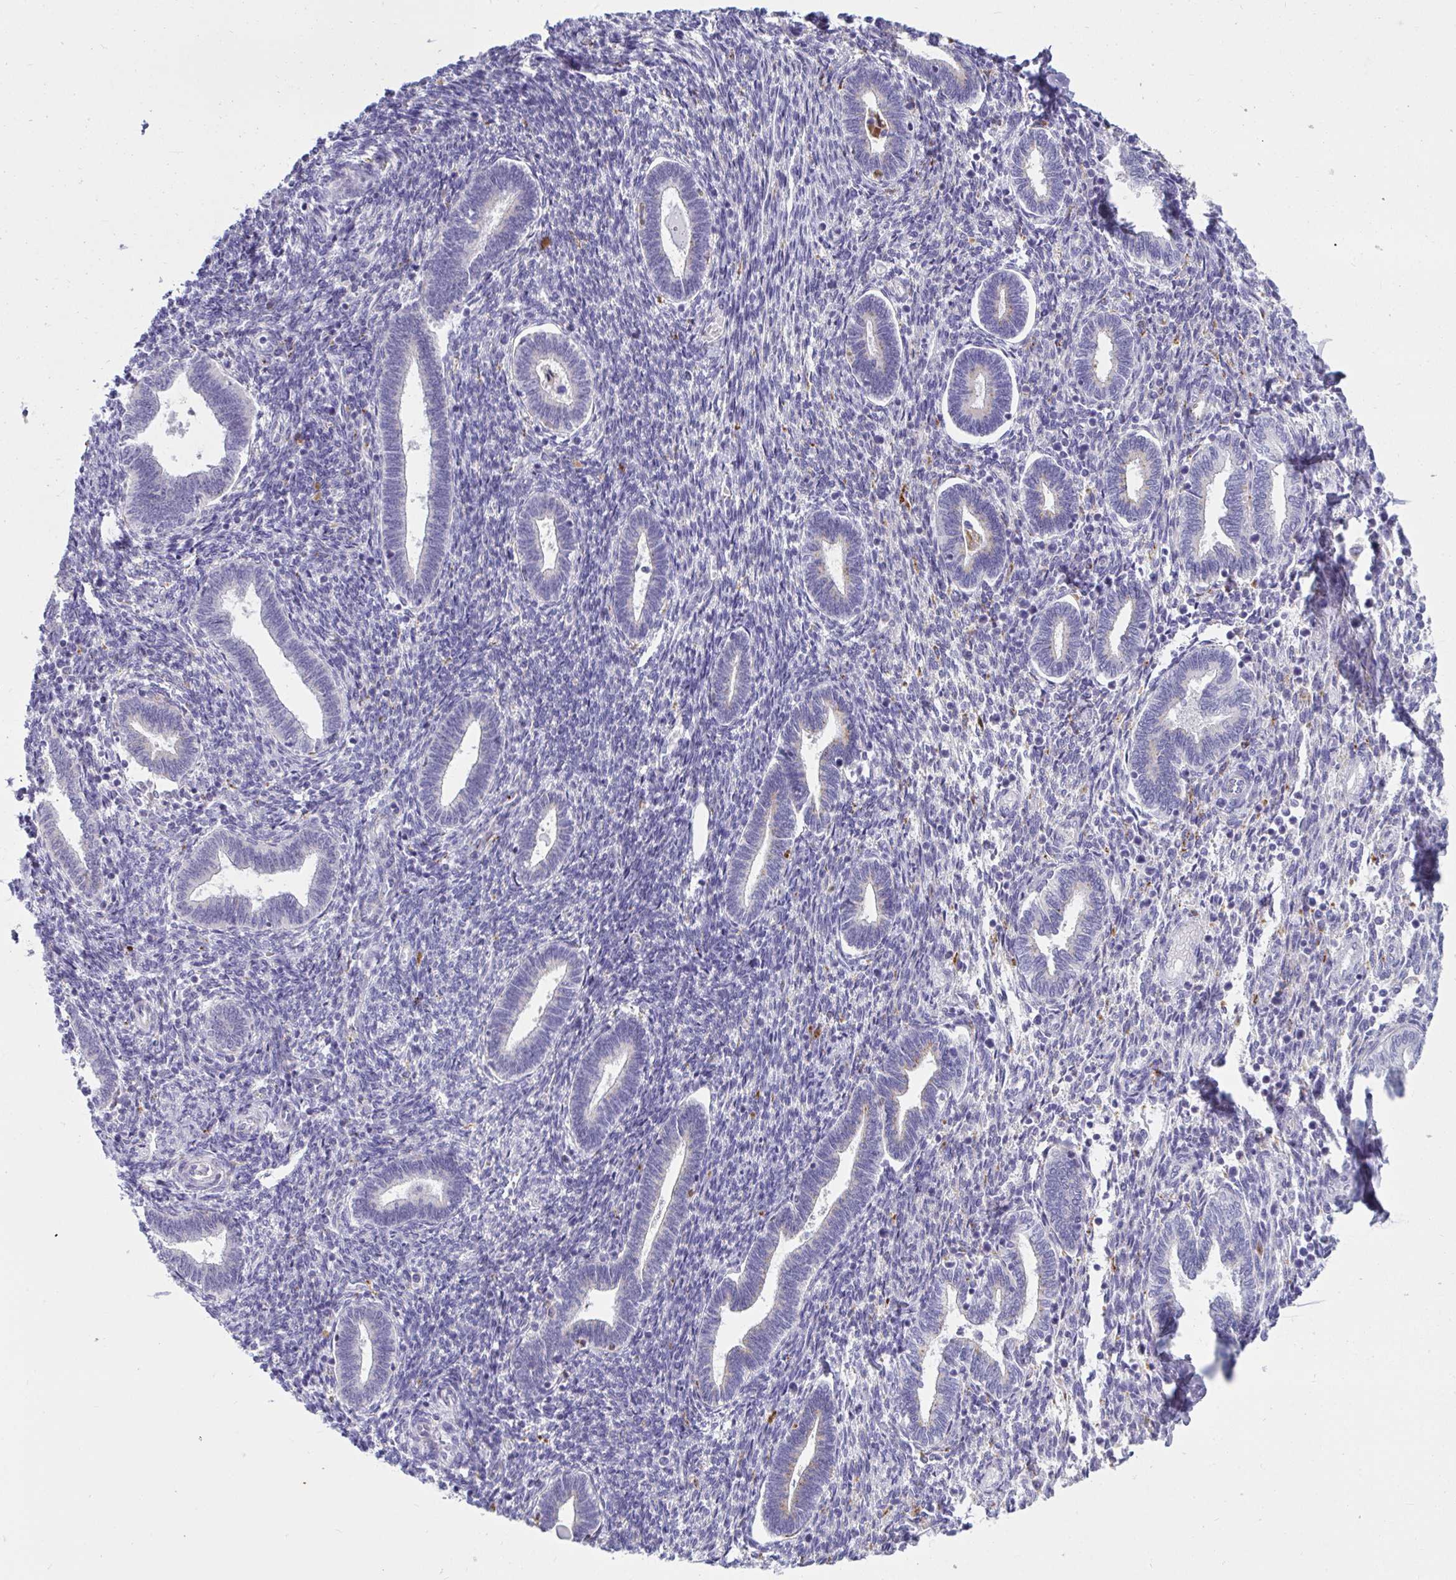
{"staining": {"intensity": "negative", "quantity": "none", "location": "none"}, "tissue": "endometrium", "cell_type": "Cells in endometrial stroma", "image_type": "normal", "snomed": [{"axis": "morphology", "description": "Normal tissue, NOS"}, {"axis": "topography", "description": "Endometrium"}], "caption": "High power microscopy image of an immunohistochemistry photomicrograph of unremarkable endometrium, revealing no significant positivity in cells in endometrial stroma.", "gene": "CTSZ", "patient": {"sex": "female", "age": 42}}